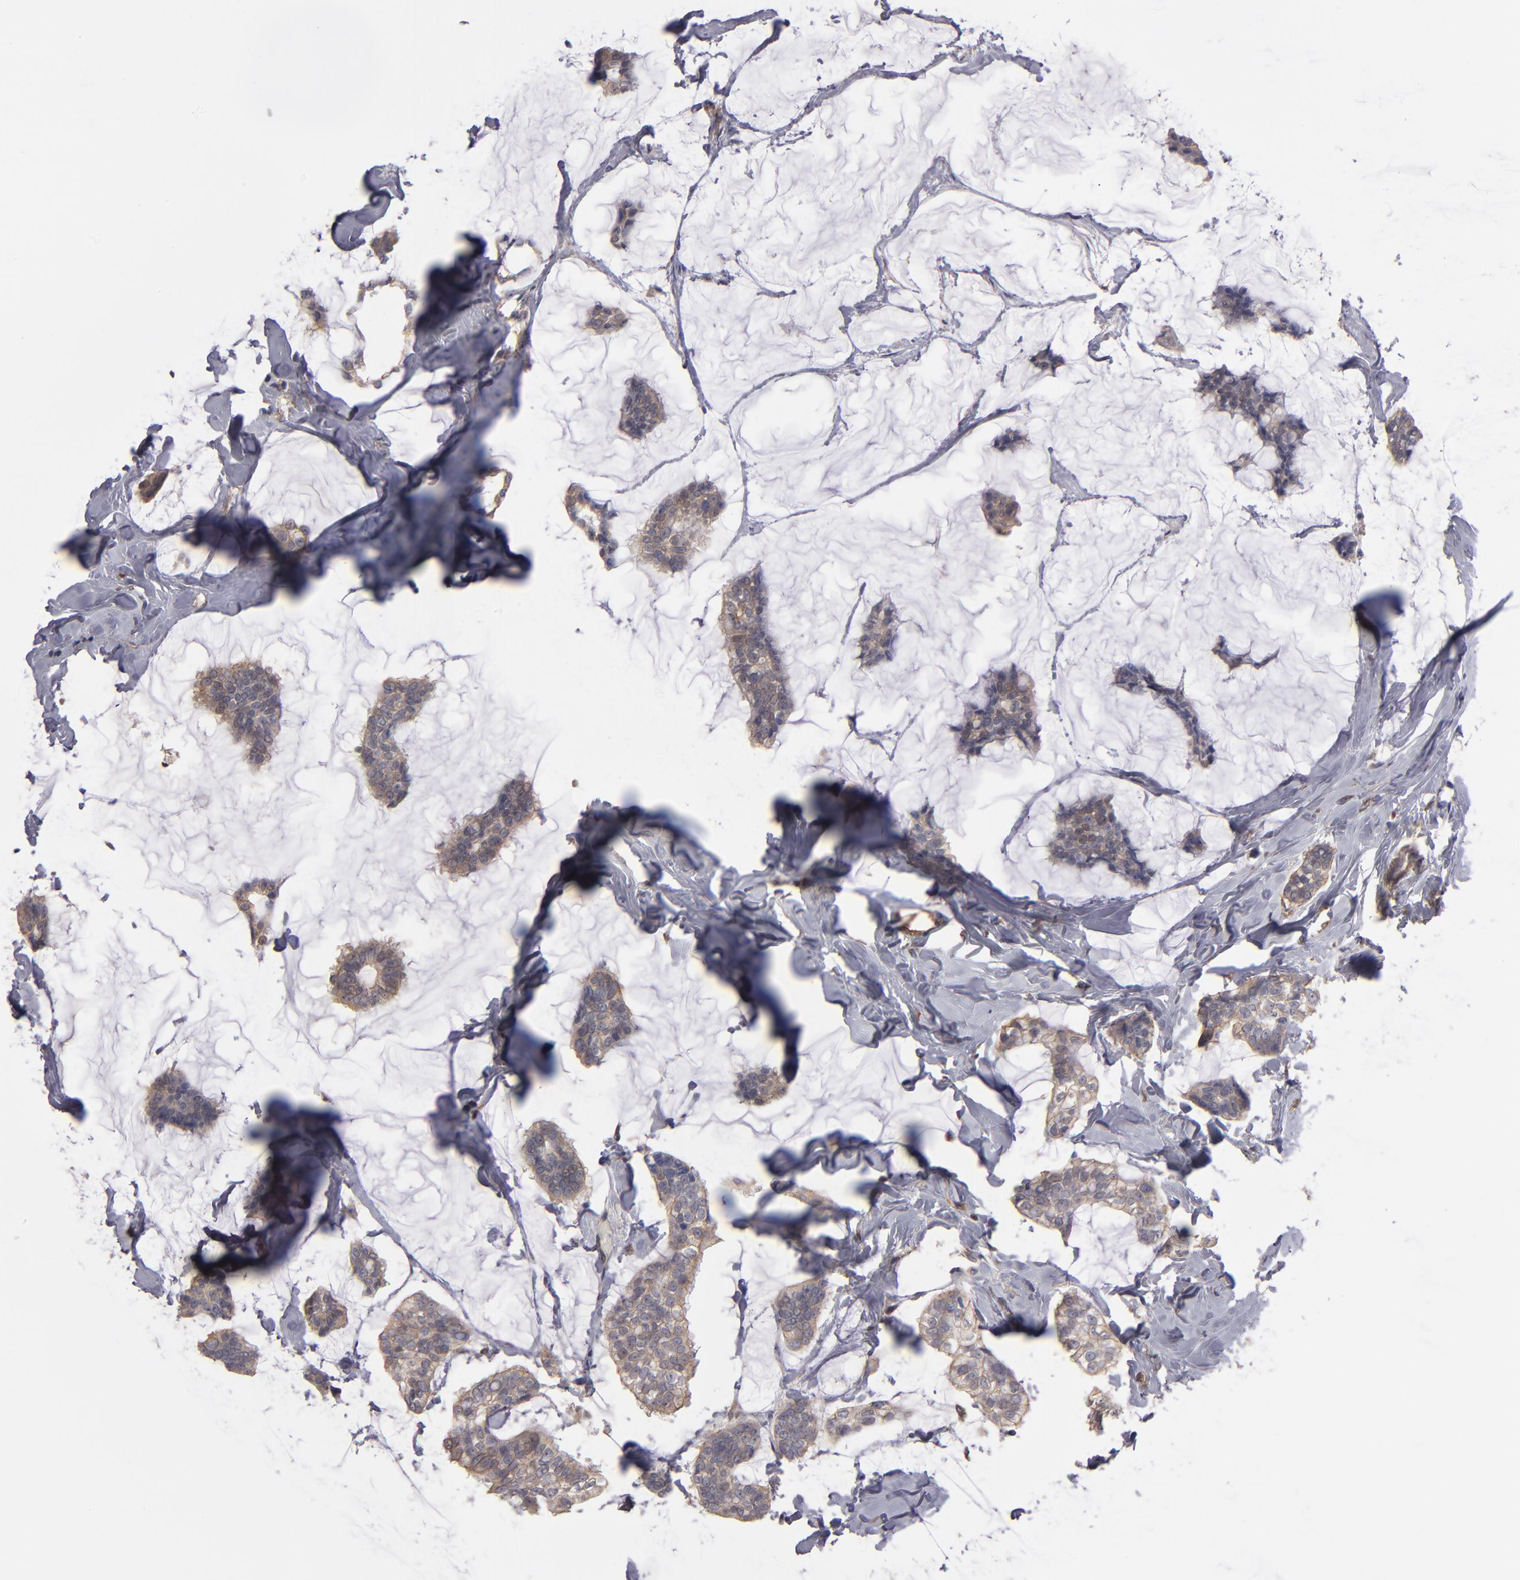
{"staining": {"intensity": "weak", "quantity": ">75%", "location": "cytoplasmic/membranous"}, "tissue": "breast cancer", "cell_type": "Tumor cells", "image_type": "cancer", "snomed": [{"axis": "morphology", "description": "Duct carcinoma"}, {"axis": "topography", "description": "Breast"}], "caption": "Brown immunohistochemical staining in human breast cancer shows weak cytoplasmic/membranous staining in about >75% of tumor cells.", "gene": "NDRG2", "patient": {"sex": "female", "age": 93}}